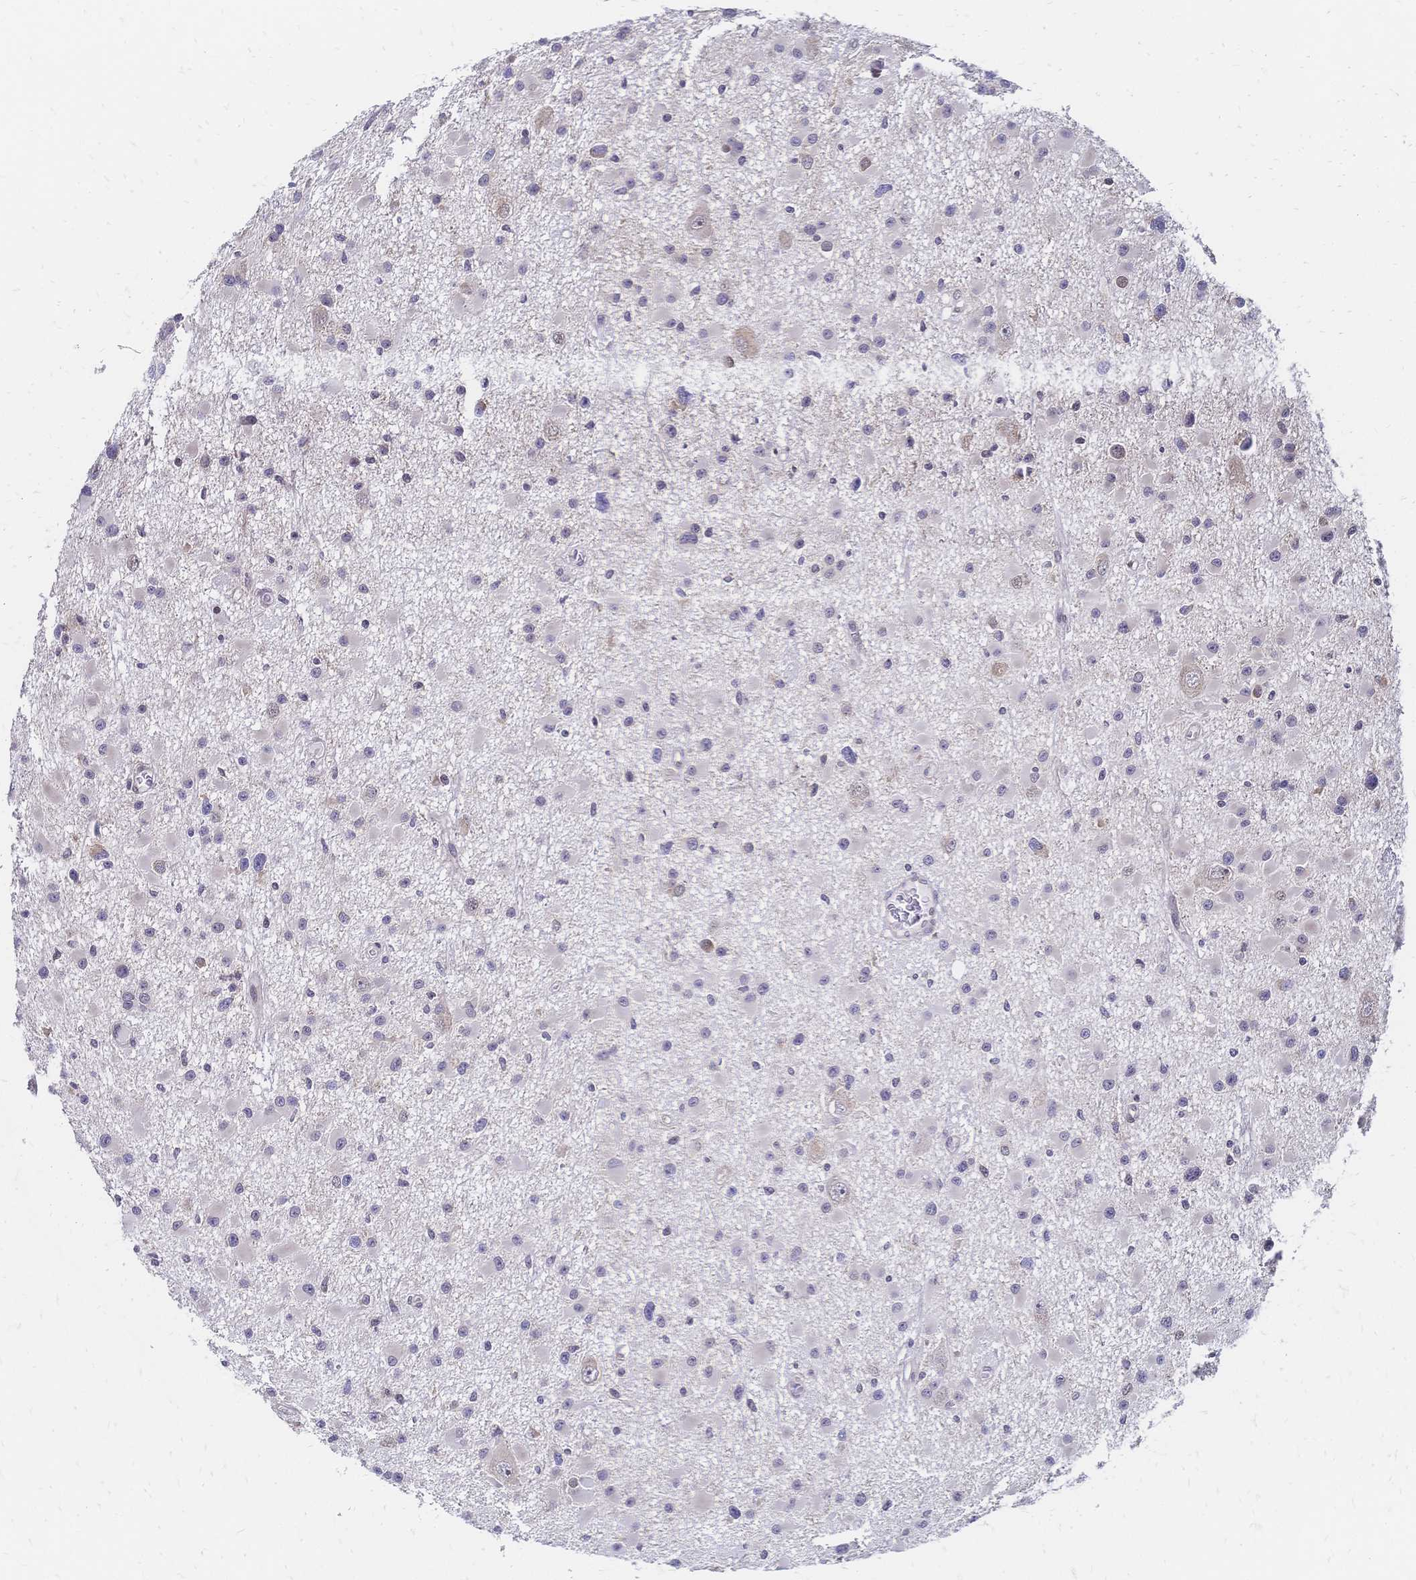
{"staining": {"intensity": "negative", "quantity": "none", "location": "none"}, "tissue": "glioma", "cell_type": "Tumor cells", "image_type": "cancer", "snomed": [{"axis": "morphology", "description": "Glioma, malignant, High grade"}, {"axis": "topography", "description": "Brain"}], "caption": "Histopathology image shows no significant protein expression in tumor cells of glioma.", "gene": "CBX7", "patient": {"sex": "male", "age": 54}}